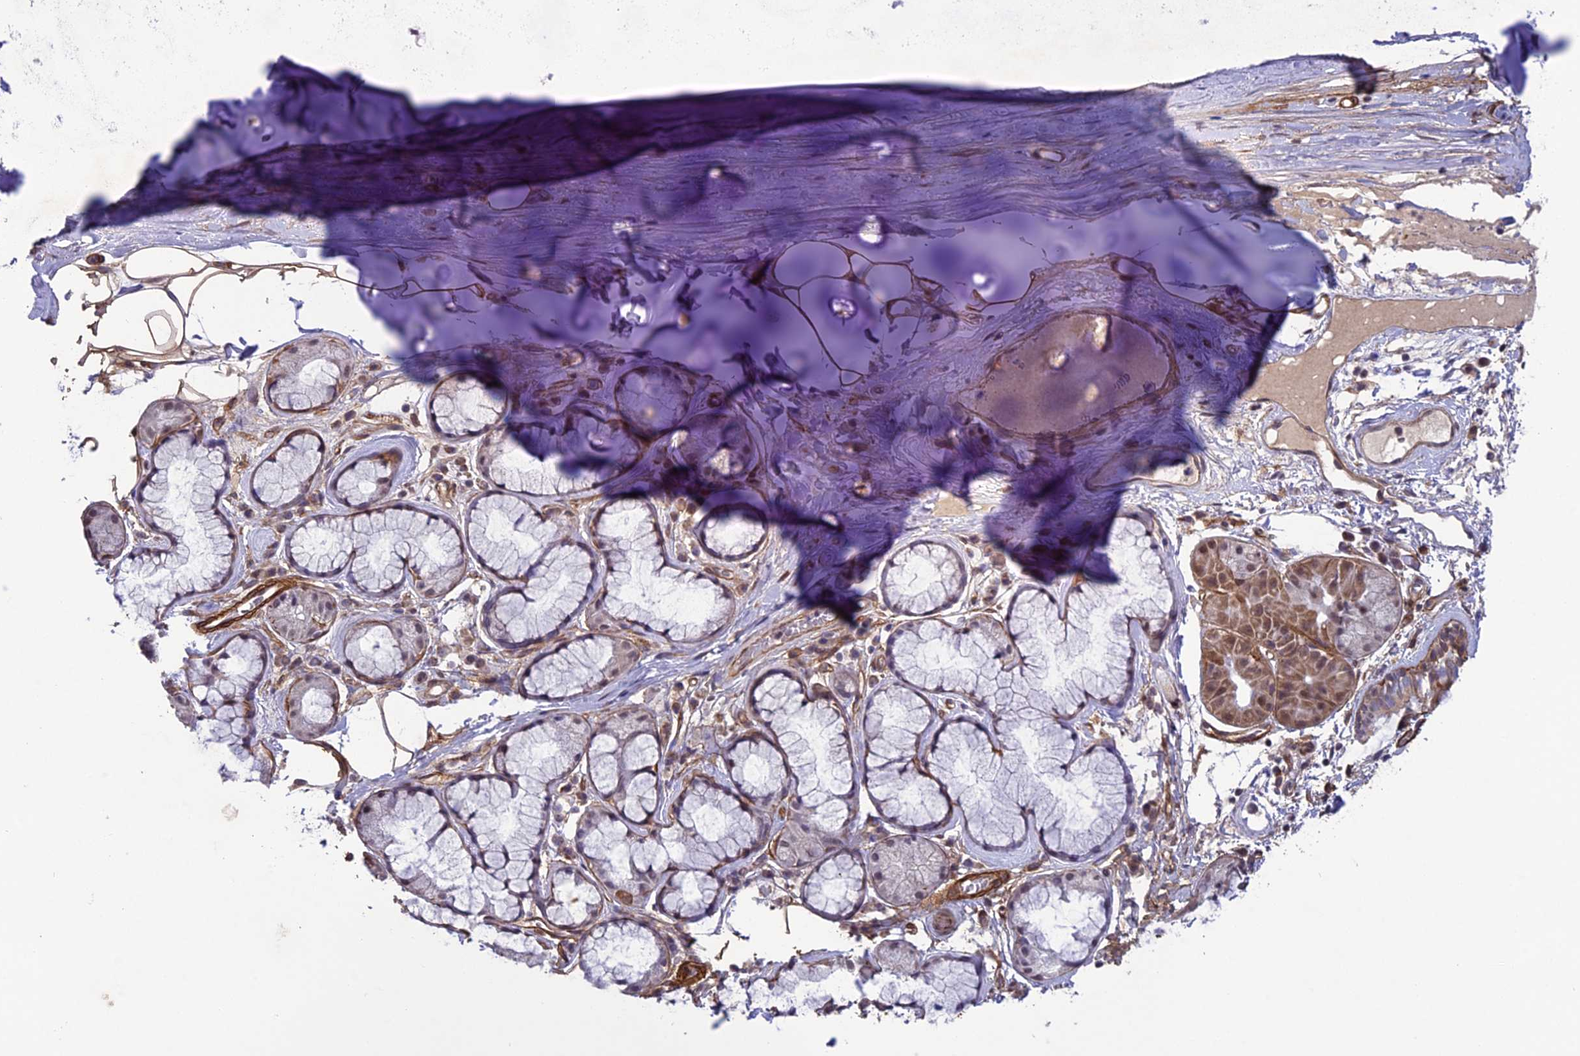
{"staining": {"intensity": "moderate", "quantity": ">75%", "location": "cytoplasmic/membranous"}, "tissue": "adipose tissue", "cell_type": "Adipocytes", "image_type": "normal", "snomed": [{"axis": "morphology", "description": "Normal tissue, NOS"}, {"axis": "topography", "description": "Cartilage tissue"}], "caption": "Adipocytes demonstrate medium levels of moderate cytoplasmic/membranous staining in about >75% of cells in benign human adipose tissue.", "gene": "TNS1", "patient": {"sex": "female", "age": 63}}